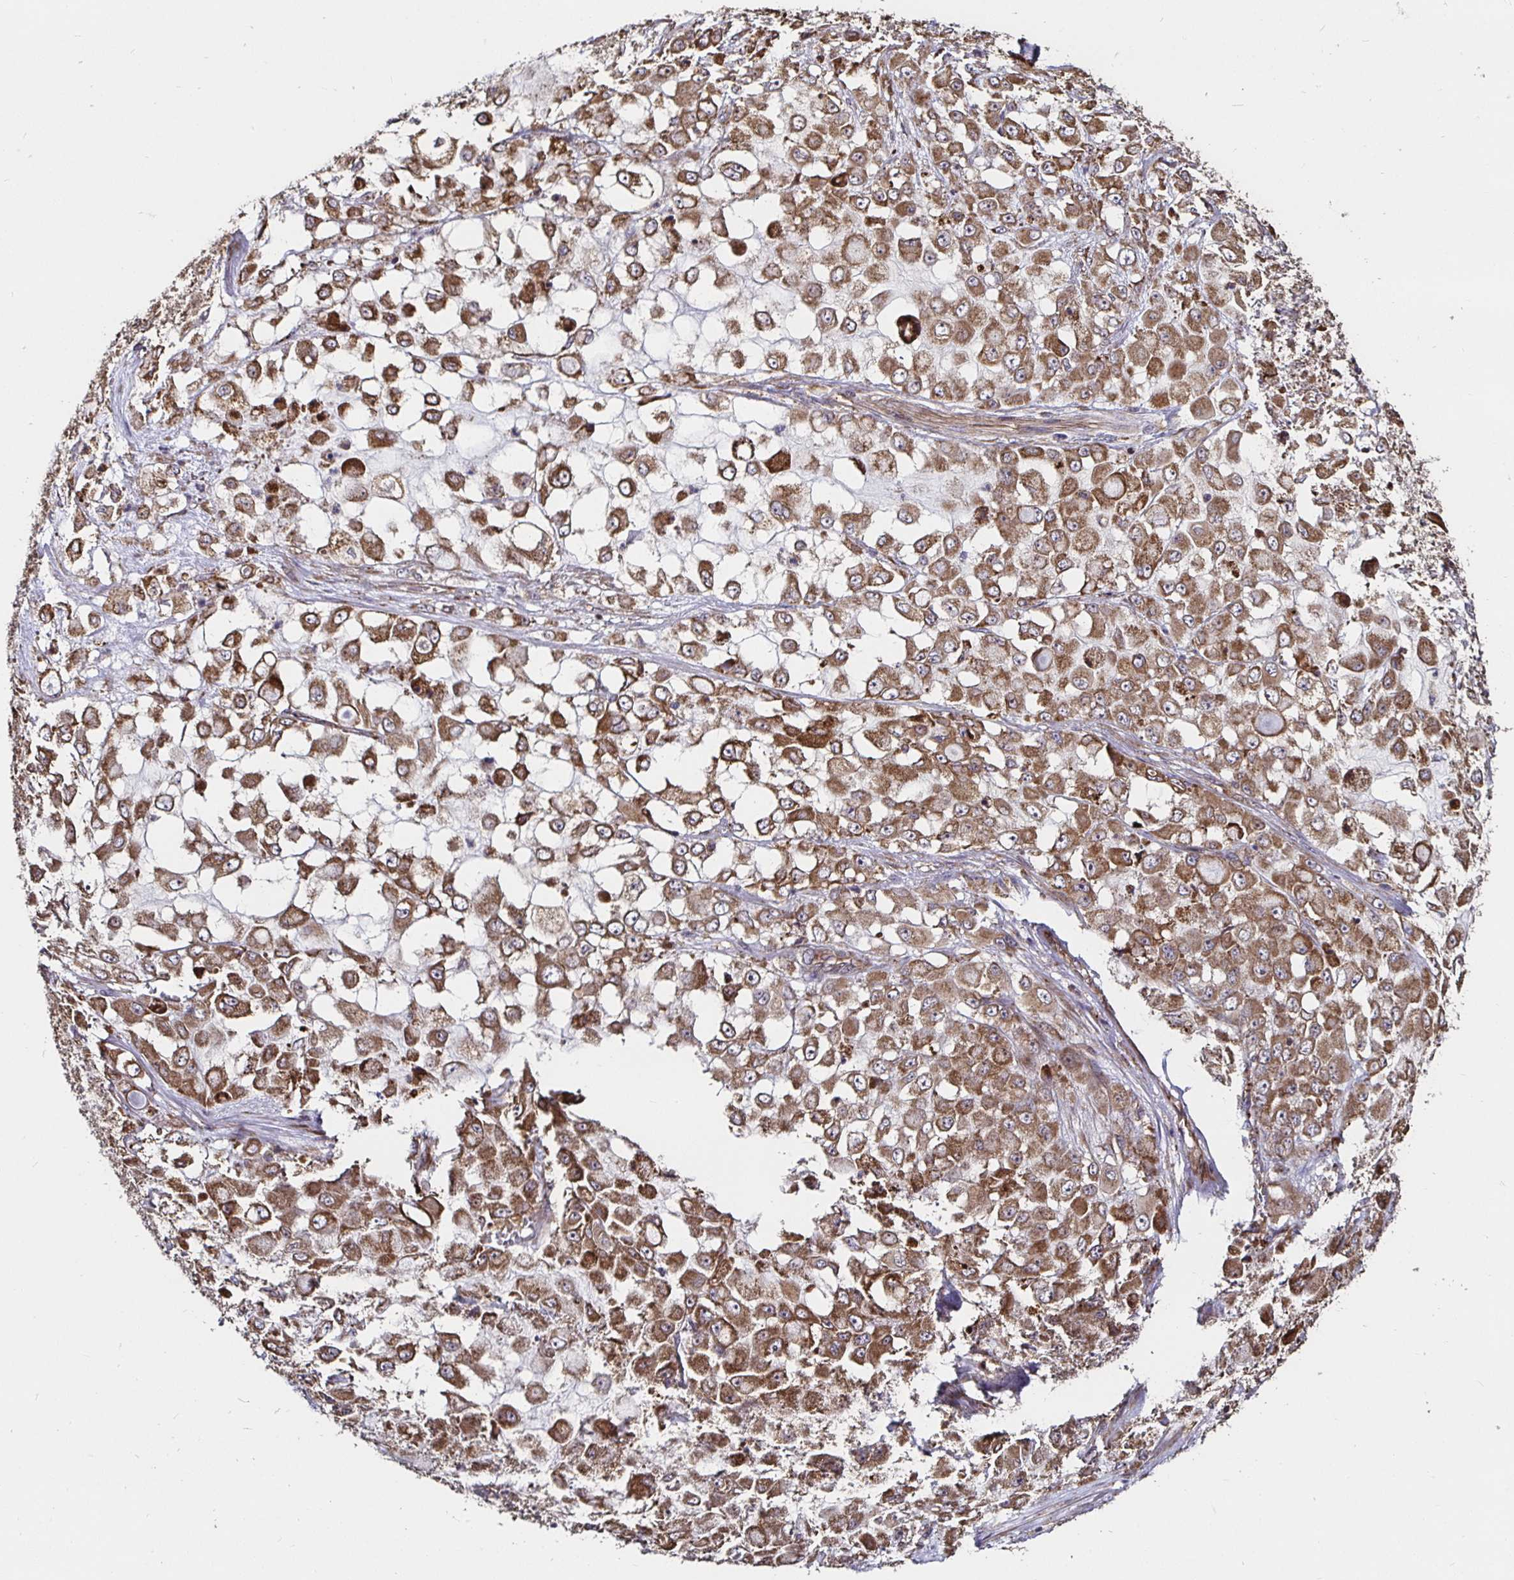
{"staining": {"intensity": "moderate", "quantity": ">75%", "location": "cytoplasmic/membranous"}, "tissue": "stomach cancer", "cell_type": "Tumor cells", "image_type": "cancer", "snomed": [{"axis": "morphology", "description": "Adenocarcinoma, NOS"}, {"axis": "topography", "description": "Stomach"}], "caption": "Immunohistochemical staining of adenocarcinoma (stomach) shows medium levels of moderate cytoplasmic/membranous protein positivity in about >75% of tumor cells.", "gene": "MLST8", "patient": {"sex": "female", "age": 76}}